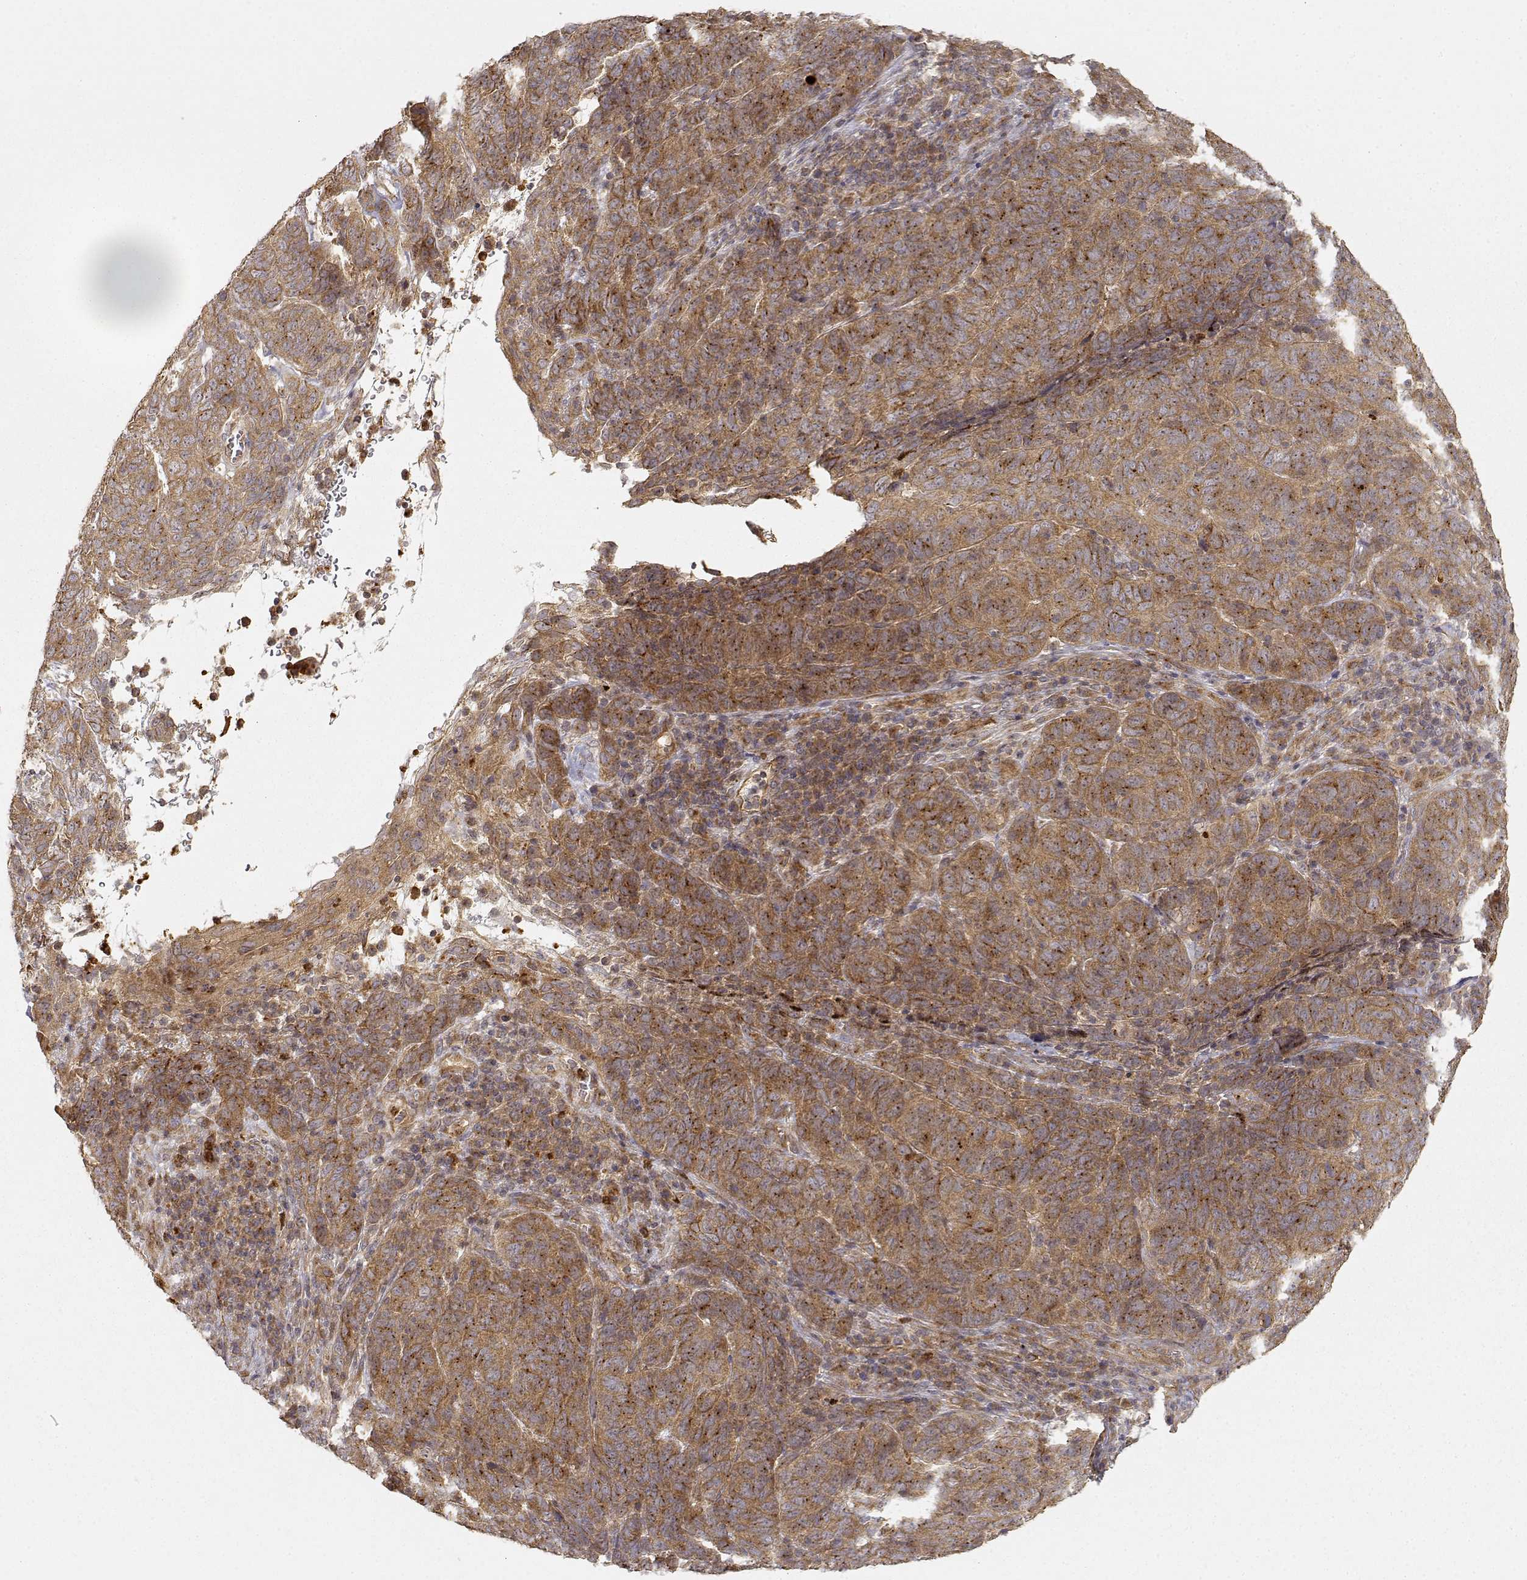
{"staining": {"intensity": "moderate", "quantity": ">75%", "location": "cytoplasmic/membranous"}, "tissue": "skin cancer", "cell_type": "Tumor cells", "image_type": "cancer", "snomed": [{"axis": "morphology", "description": "Squamous cell carcinoma, NOS"}, {"axis": "topography", "description": "Skin"}, {"axis": "topography", "description": "Anal"}], "caption": "IHC (DAB) staining of skin cancer exhibits moderate cytoplasmic/membranous protein positivity in about >75% of tumor cells.", "gene": "CDK5RAP2", "patient": {"sex": "female", "age": 51}}